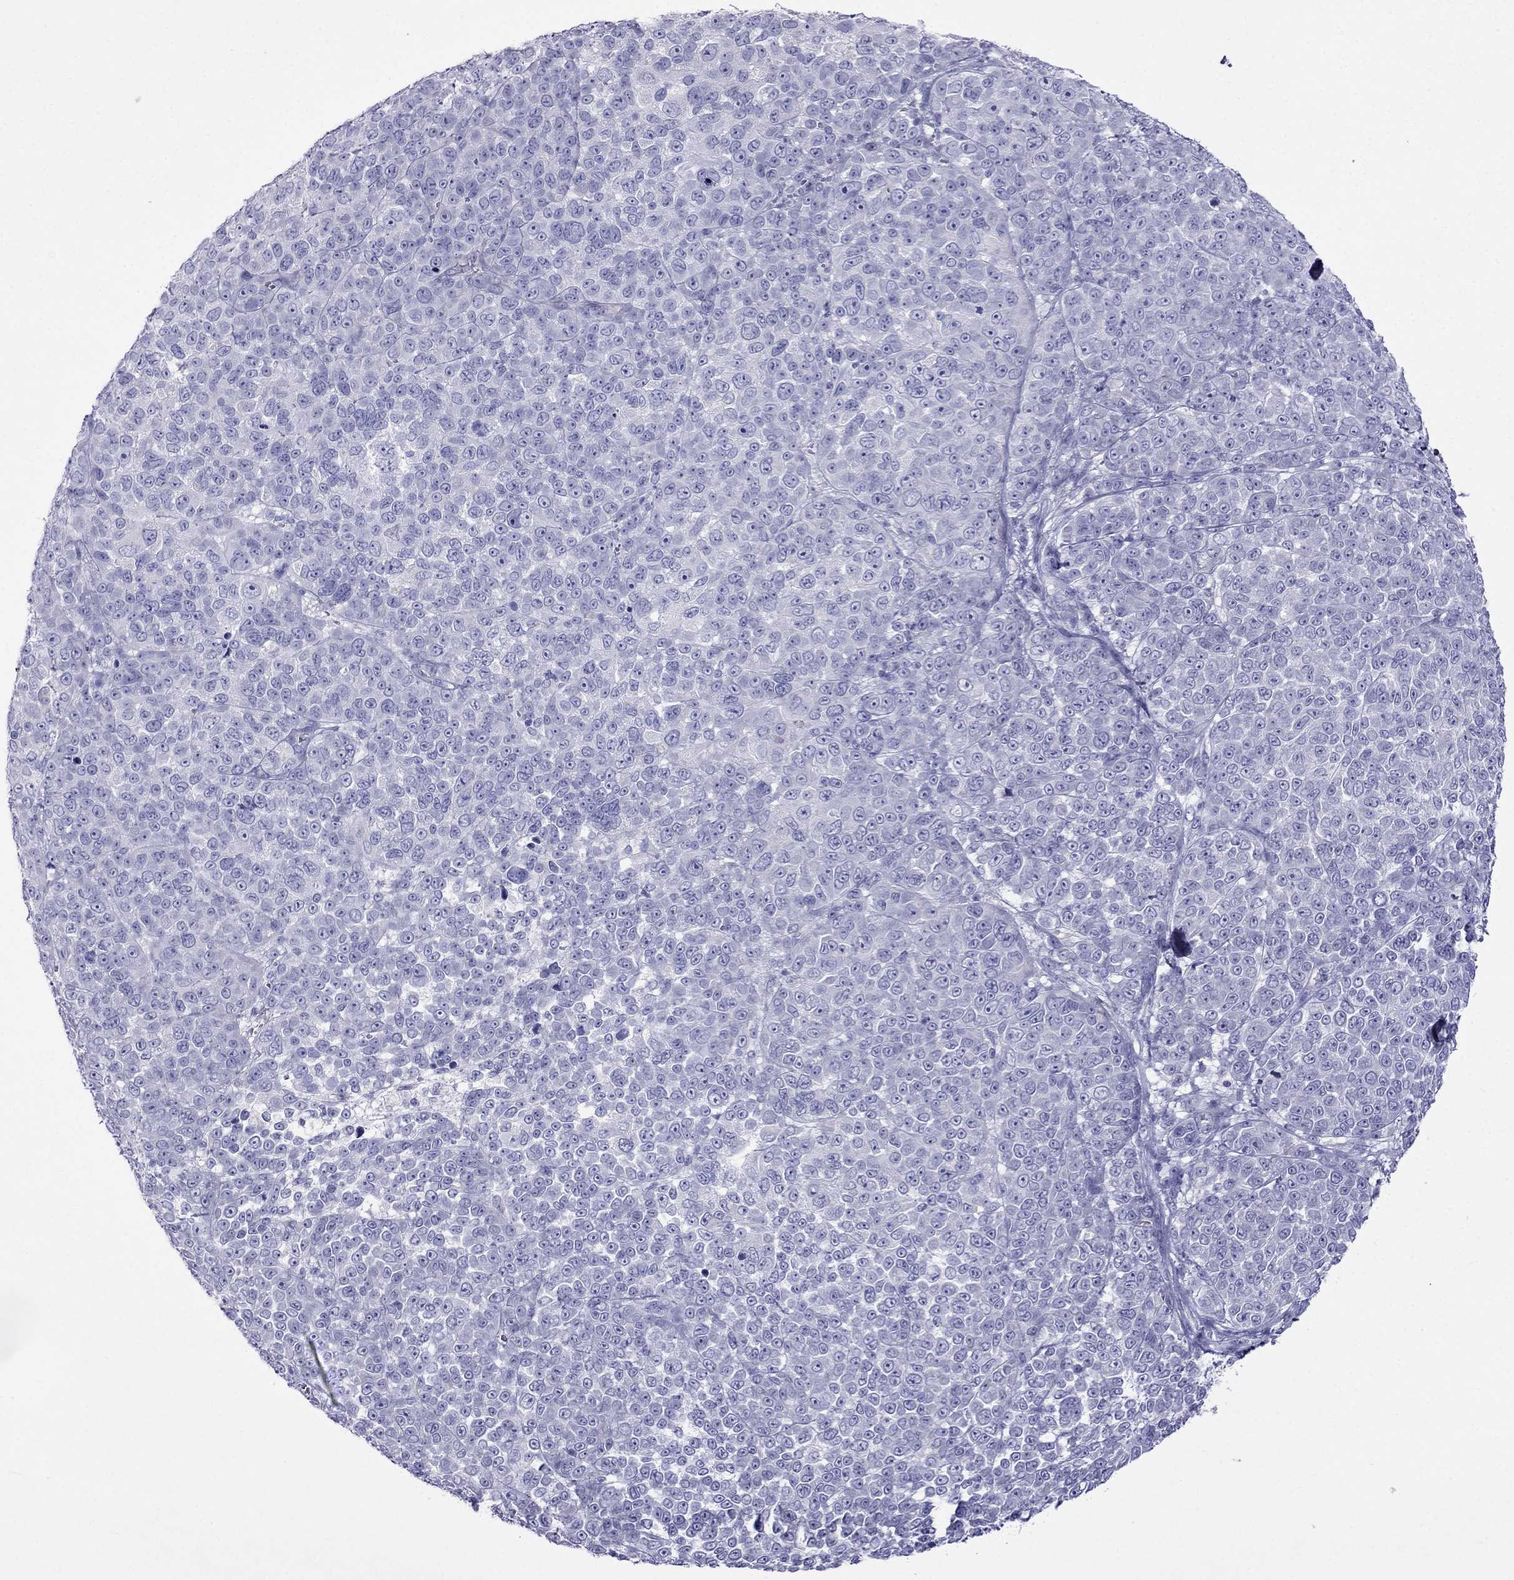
{"staining": {"intensity": "negative", "quantity": "none", "location": "none"}, "tissue": "melanoma", "cell_type": "Tumor cells", "image_type": "cancer", "snomed": [{"axis": "morphology", "description": "Malignant melanoma, NOS"}, {"axis": "topography", "description": "Skin"}], "caption": "Tumor cells are negative for protein expression in human melanoma.", "gene": "TDRD1", "patient": {"sex": "female", "age": 95}}